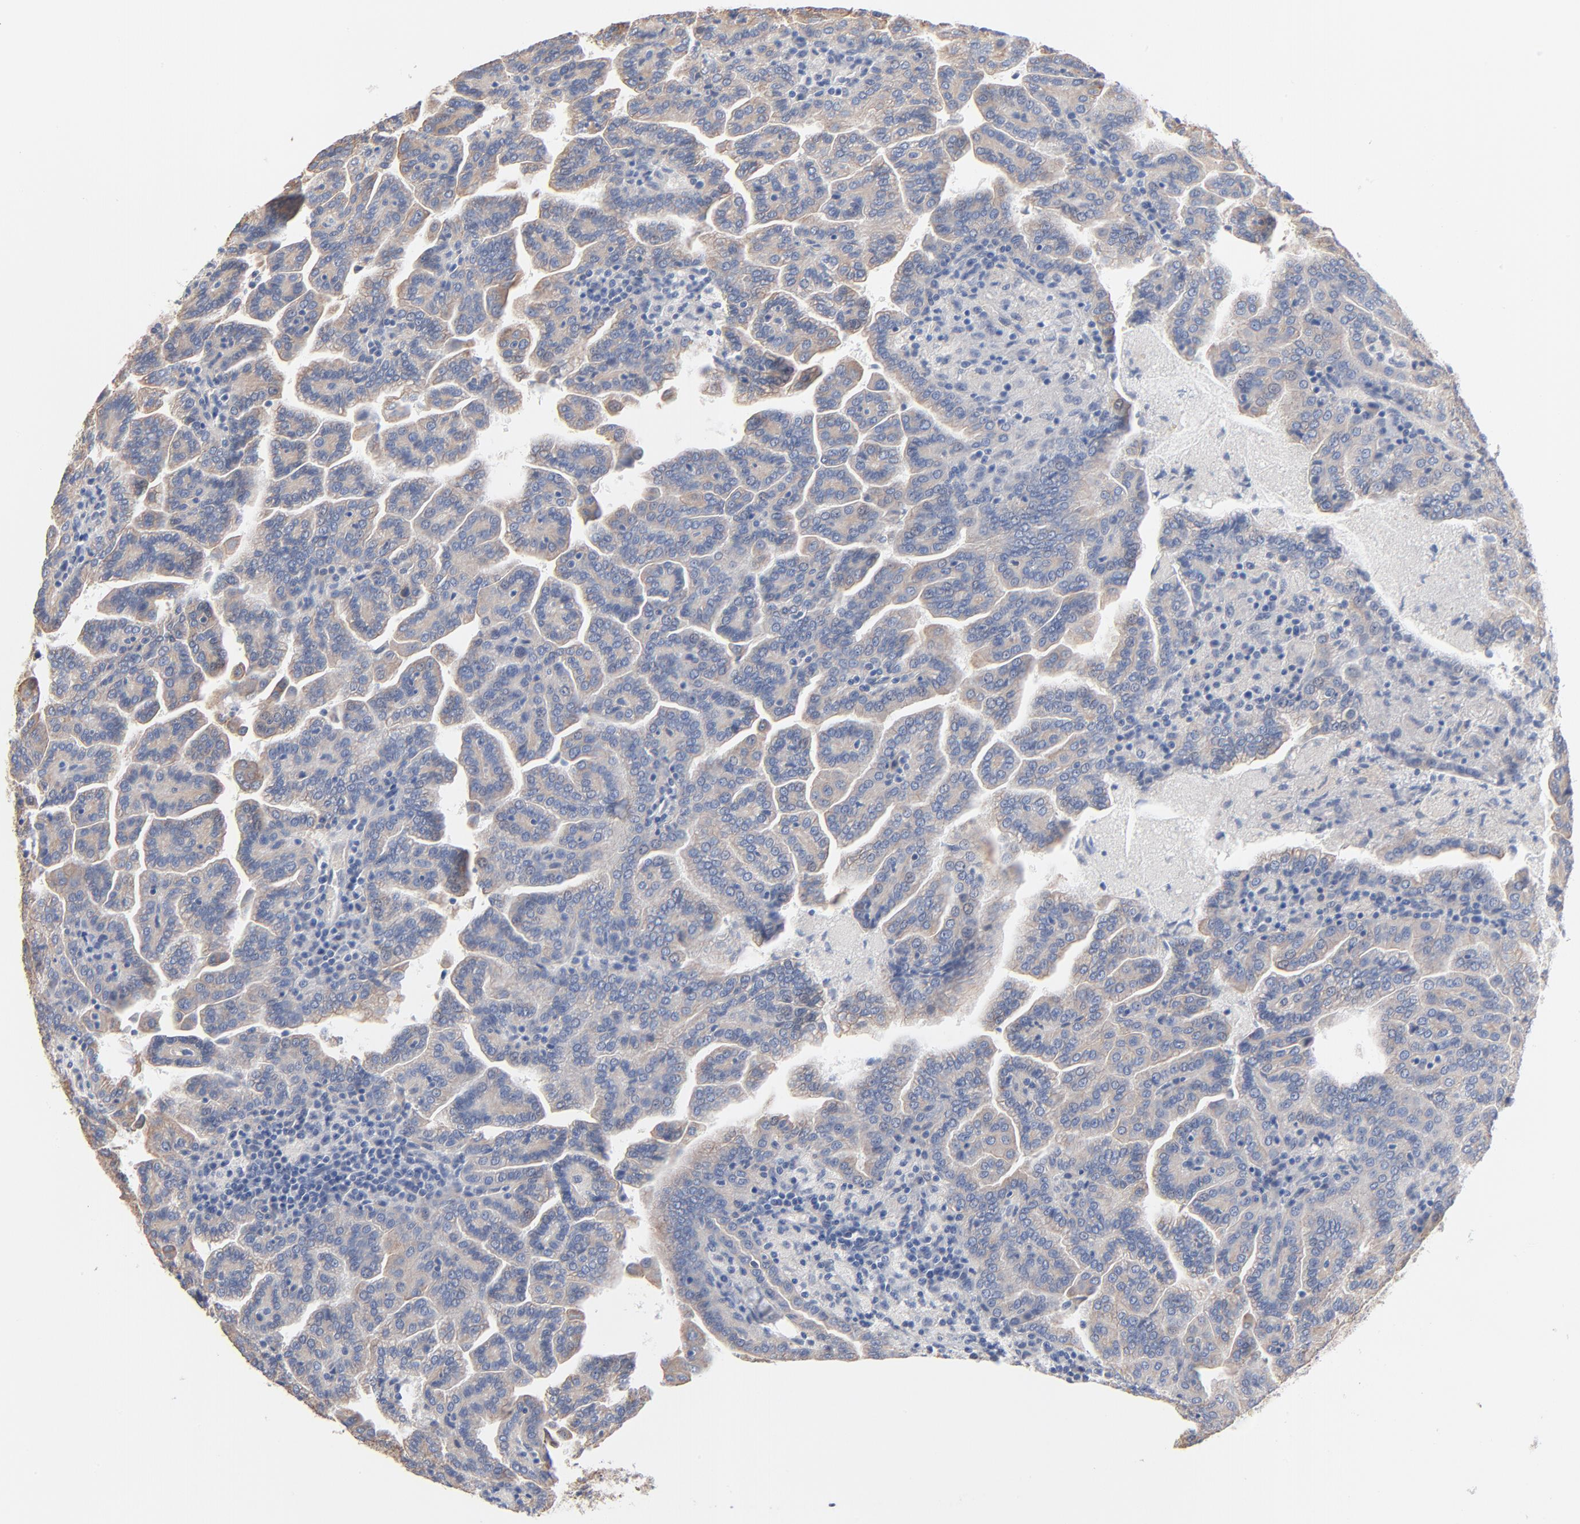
{"staining": {"intensity": "negative", "quantity": "none", "location": "none"}, "tissue": "renal cancer", "cell_type": "Tumor cells", "image_type": "cancer", "snomed": [{"axis": "morphology", "description": "Adenocarcinoma, NOS"}, {"axis": "topography", "description": "Kidney"}], "caption": "Immunohistochemistry photomicrograph of neoplastic tissue: human renal cancer (adenocarcinoma) stained with DAB (3,3'-diaminobenzidine) exhibits no significant protein positivity in tumor cells.", "gene": "ABCD4", "patient": {"sex": "male", "age": 61}}